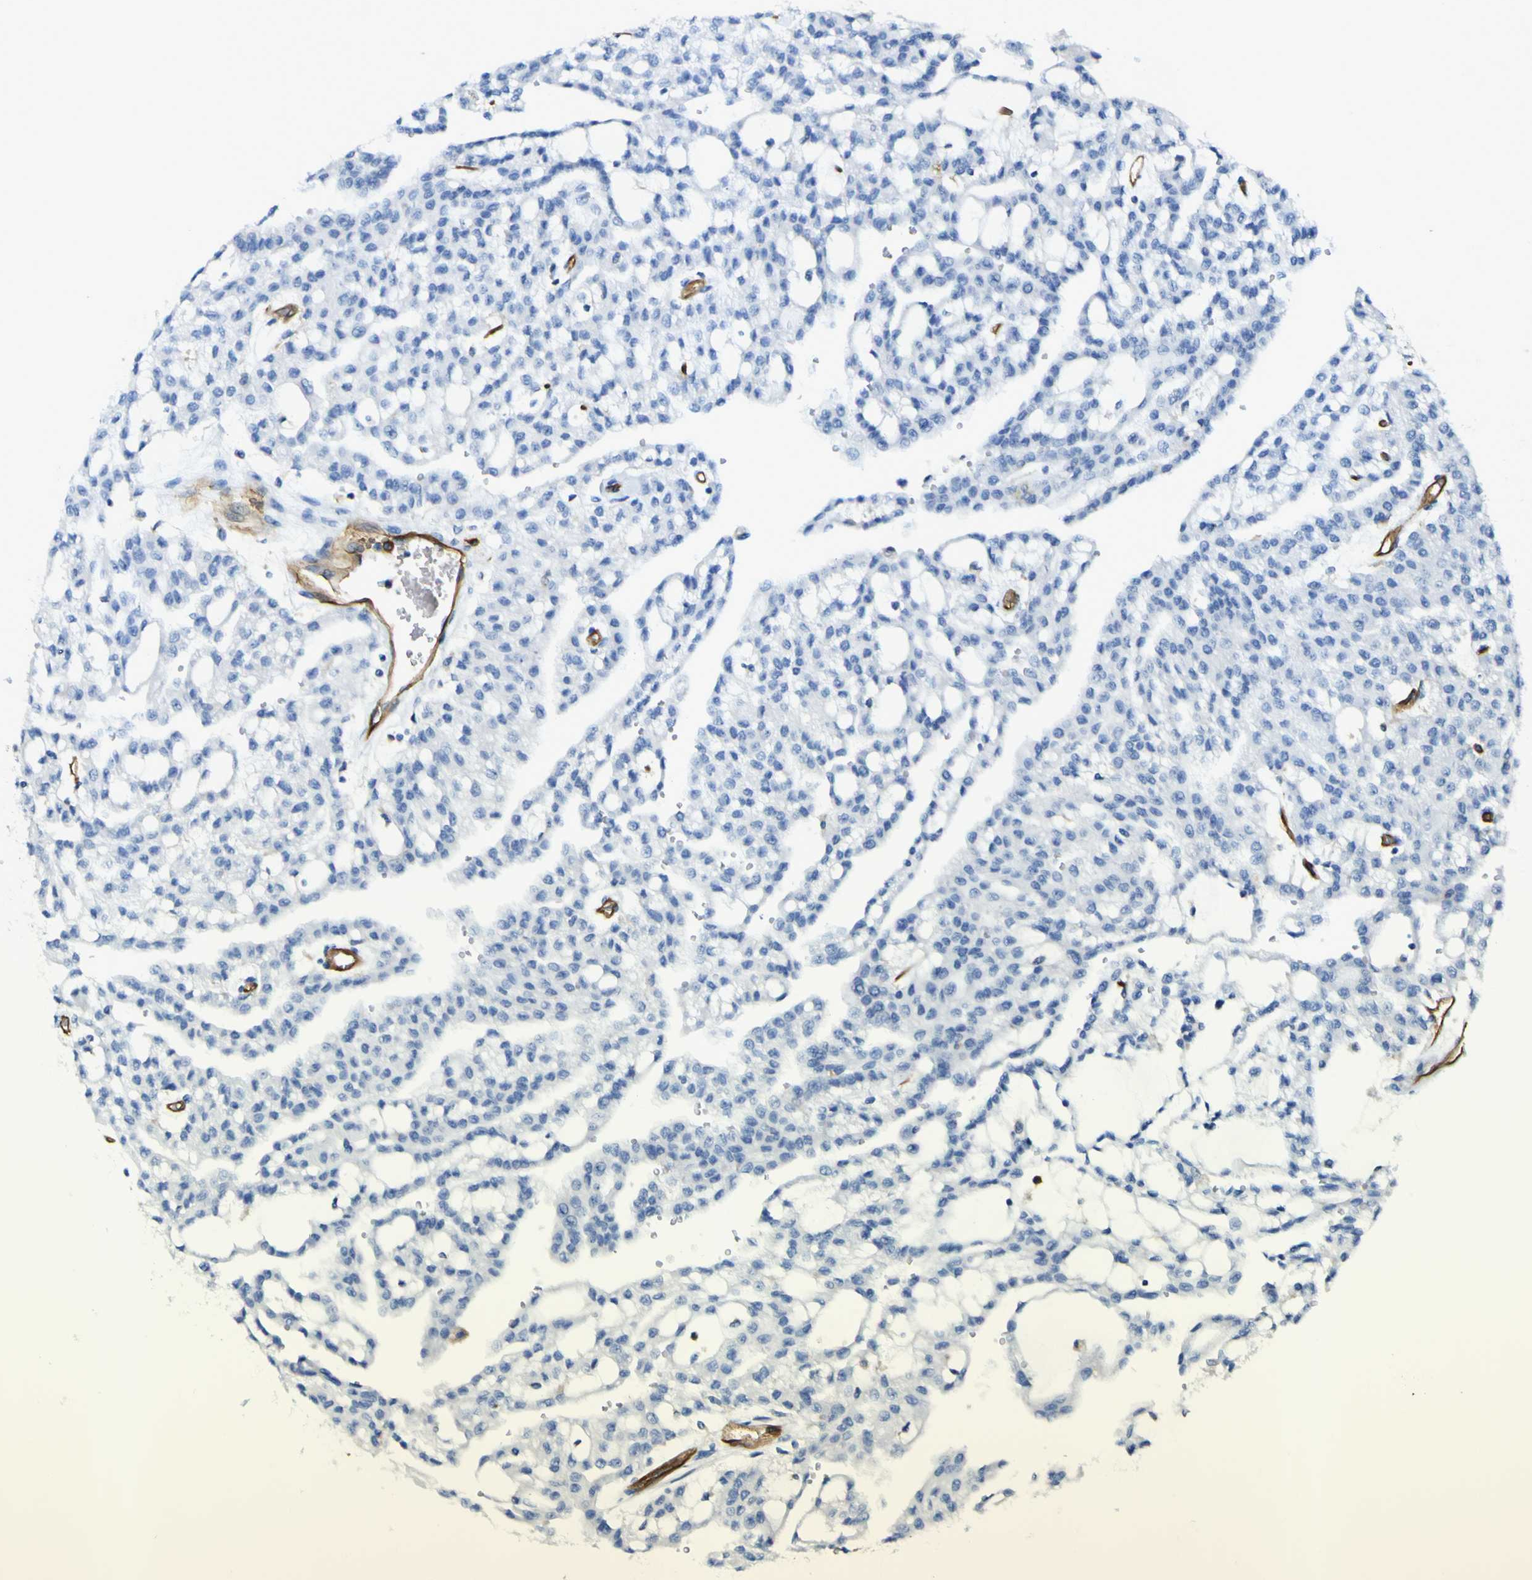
{"staining": {"intensity": "negative", "quantity": "none", "location": "none"}, "tissue": "renal cancer", "cell_type": "Tumor cells", "image_type": "cancer", "snomed": [{"axis": "morphology", "description": "Adenocarcinoma, NOS"}, {"axis": "topography", "description": "Kidney"}], "caption": "High power microscopy histopathology image of an immunohistochemistry image of adenocarcinoma (renal), revealing no significant staining in tumor cells.", "gene": "CD93", "patient": {"sex": "male", "age": 63}}